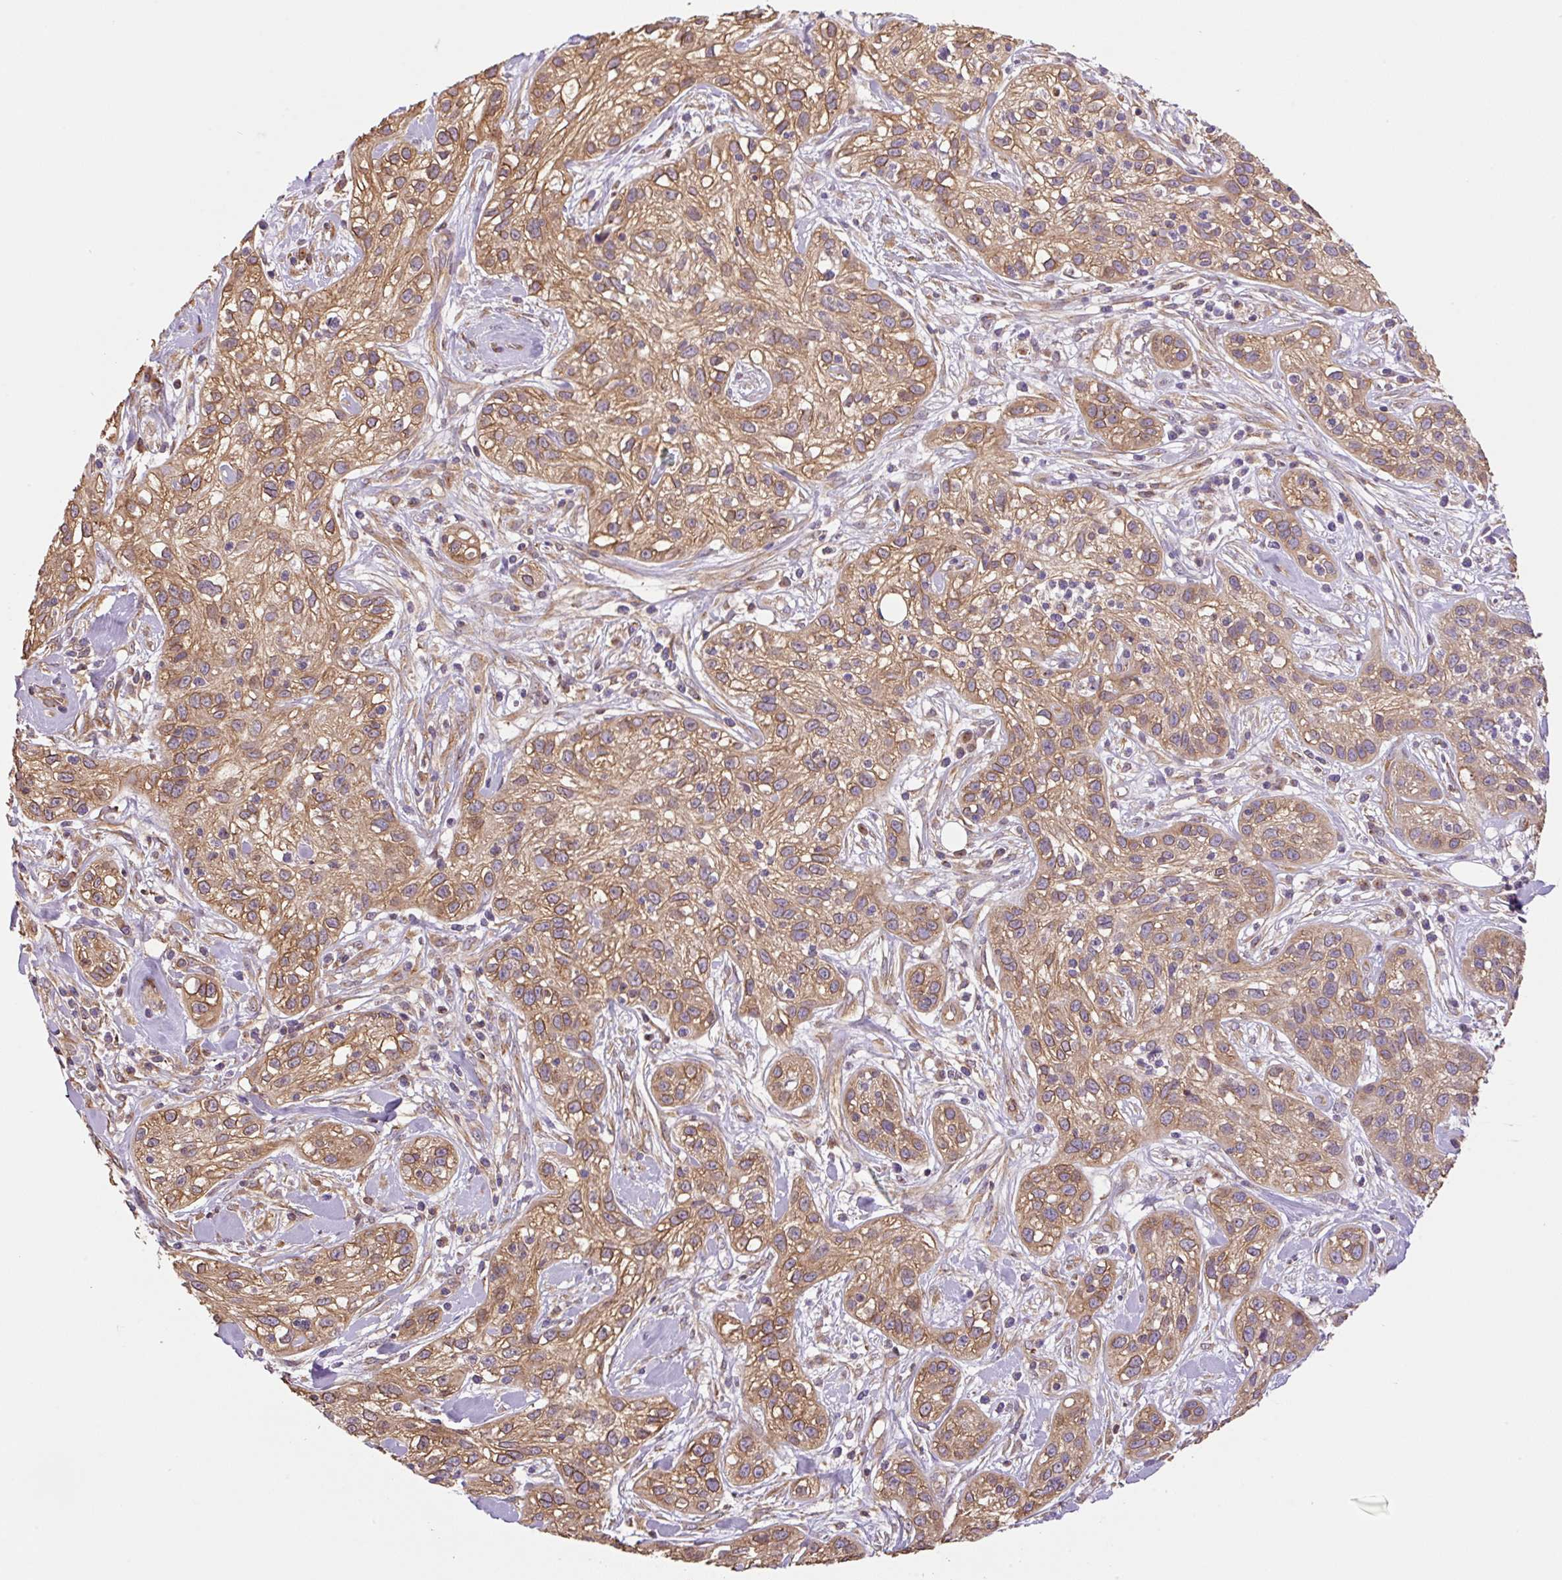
{"staining": {"intensity": "moderate", "quantity": ">75%", "location": "cytoplasmic/membranous"}, "tissue": "skin cancer", "cell_type": "Tumor cells", "image_type": "cancer", "snomed": [{"axis": "morphology", "description": "Squamous cell carcinoma, NOS"}, {"axis": "topography", "description": "Skin"}], "caption": "IHC image of skin cancer stained for a protein (brown), which demonstrates medium levels of moderate cytoplasmic/membranous expression in approximately >75% of tumor cells.", "gene": "COX8A", "patient": {"sex": "male", "age": 82}}